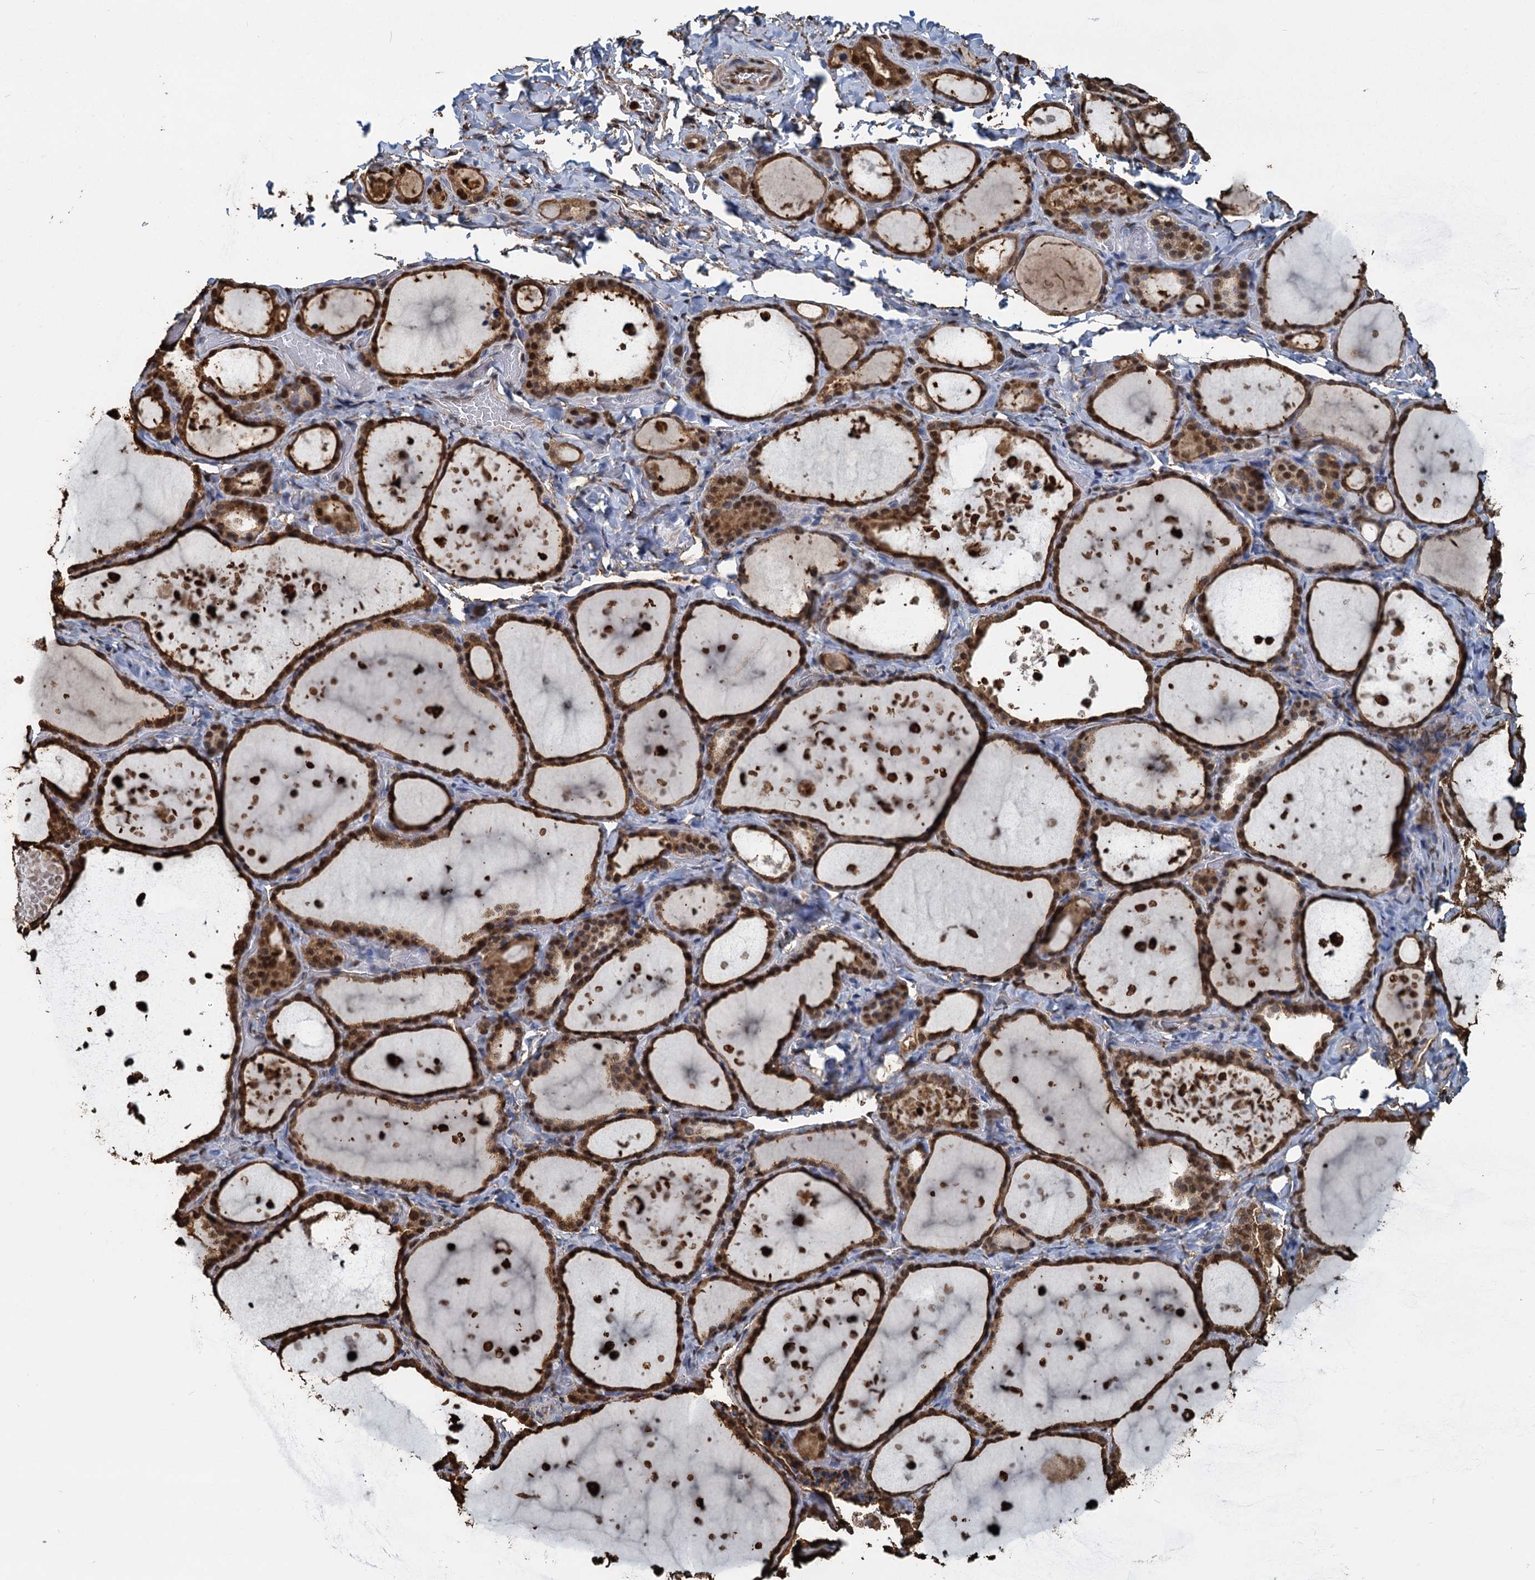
{"staining": {"intensity": "moderate", "quantity": ">75%", "location": "cytoplasmic/membranous,nuclear"}, "tissue": "thyroid gland", "cell_type": "Glandular cells", "image_type": "normal", "snomed": [{"axis": "morphology", "description": "Normal tissue, NOS"}, {"axis": "topography", "description": "Thyroid gland"}], "caption": "This image reveals immunohistochemistry staining of benign human thyroid gland, with medium moderate cytoplasmic/membranous,nuclear expression in approximately >75% of glandular cells.", "gene": "S100A6", "patient": {"sex": "female", "age": 44}}